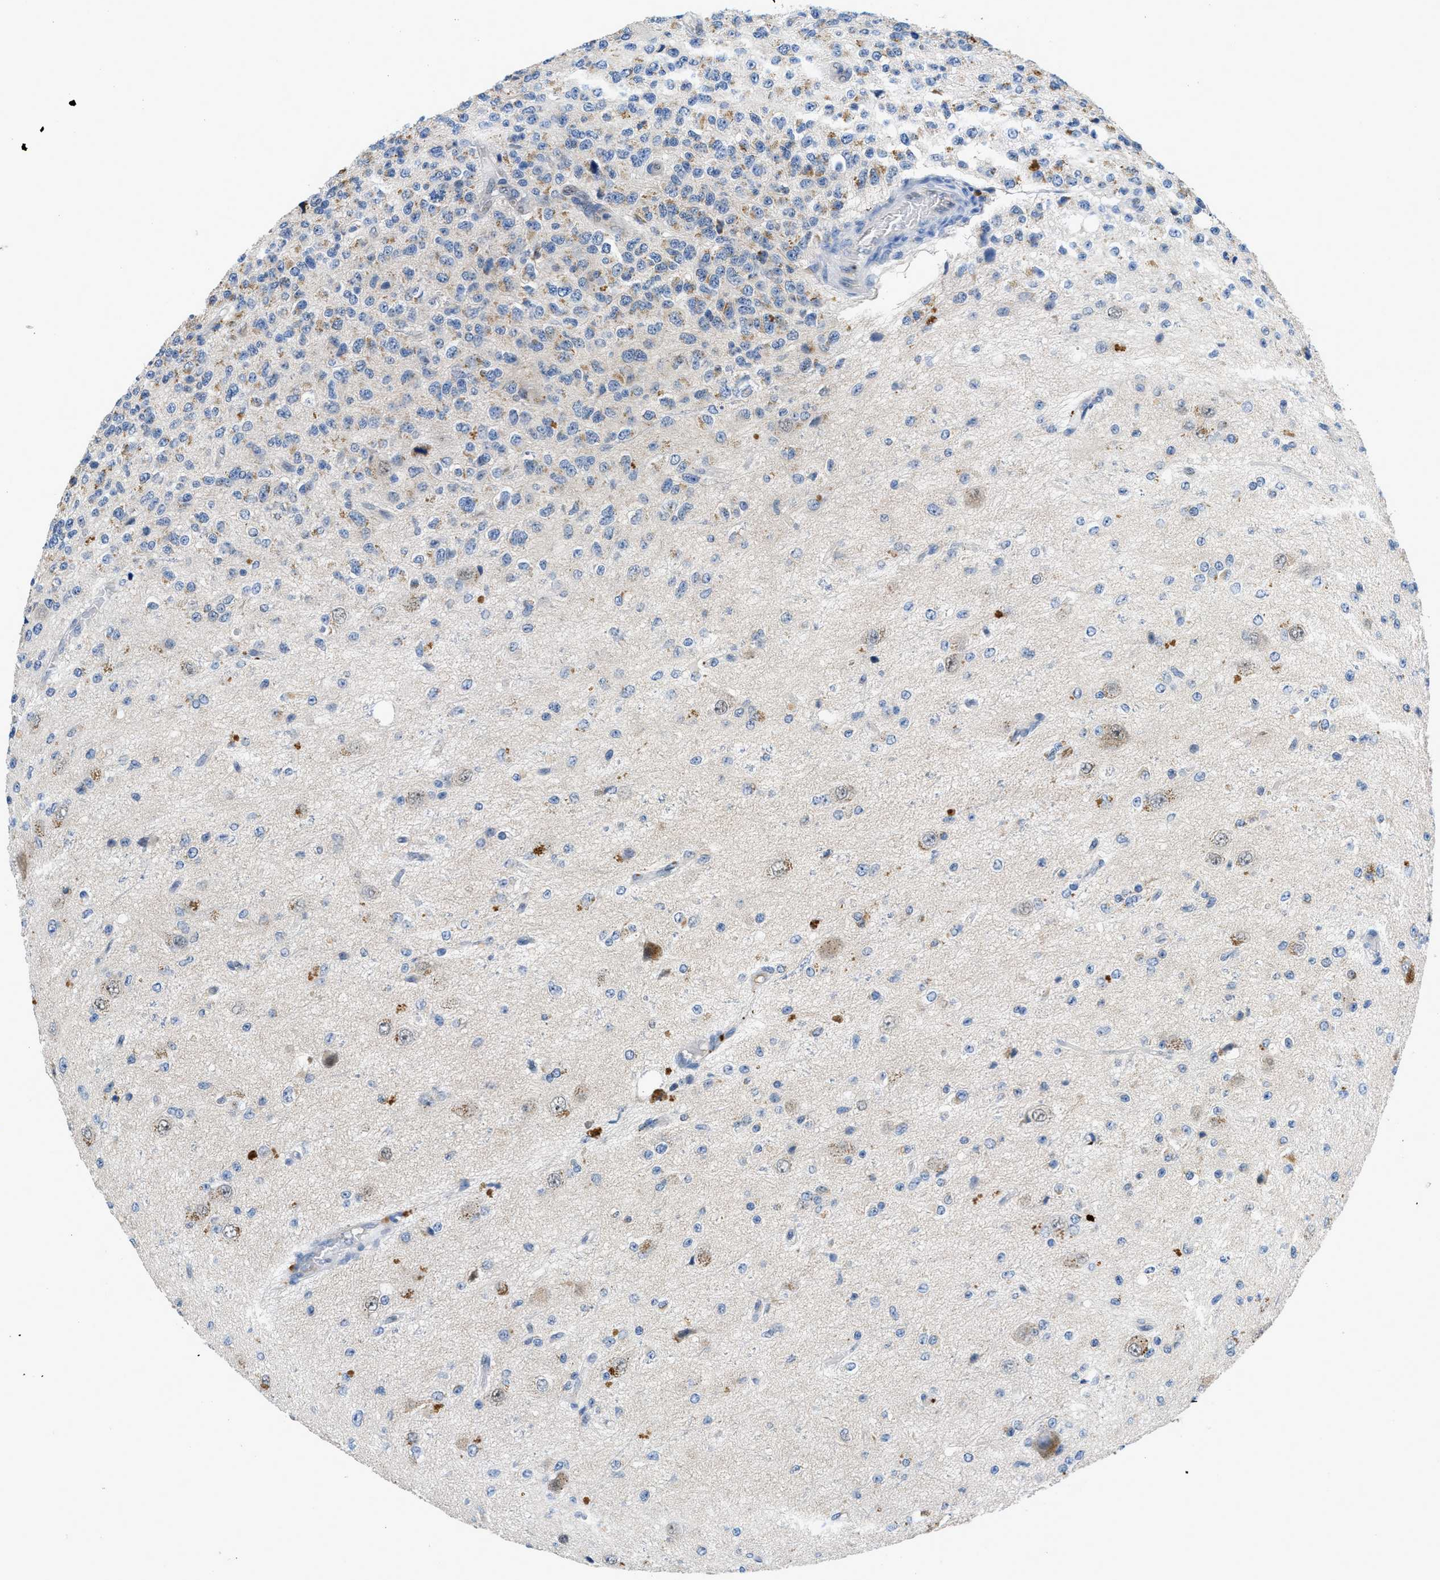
{"staining": {"intensity": "moderate", "quantity": "<25%", "location": "cytoplasmic/membranous"}, "tissue": "glioma", "cell_type": "Tumor cells", "image_type": "cancer", "snomed": [{"axis": "morphology", "description": "Glioma, malignant, High grade"}, {"axis": "topography", "description": "pancreas cauda"}], "caption": "High-grade glioma (malignant) stained with a protein marker exhibits moderate staining in tumor cells.", "gene": "PNKD", "patient": {"sex": "male", "age": 60}}